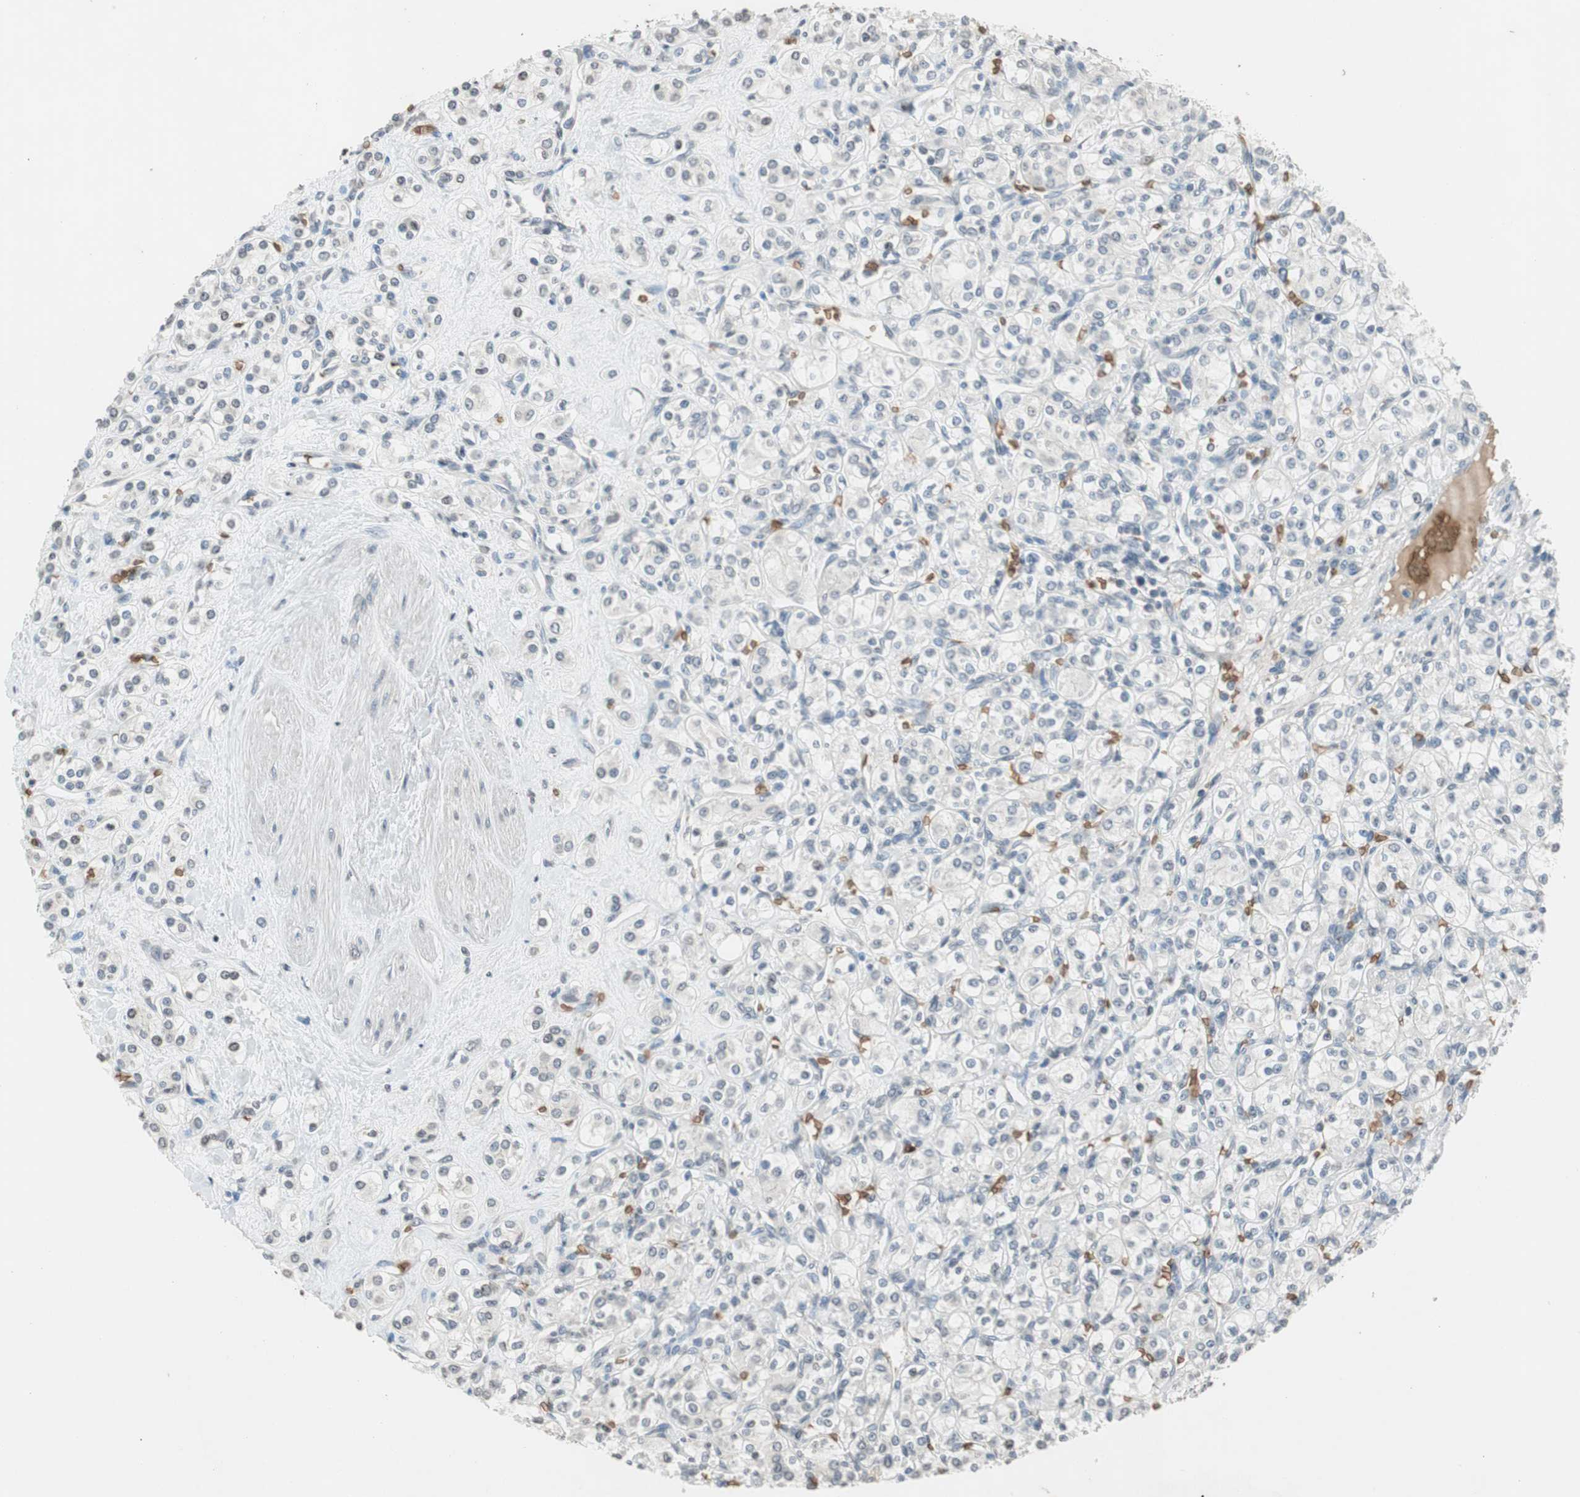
{"staining": {"intensity": "negative", "quantity": "none", "location": "none"}, "tissue": "renal cancer", "cell_type": "Tumor cells", "image_type": "cancer", "snomed": [{"axis": "morphology", "description": "Adenocarcinoma, NOS"}, {"axis": "topography", "description": "Kidney"}], "caption": "Adenocarcinoma (renal) was stained to show a protein in brown. There is no significant expression in tumor cells.", "gene": "GYPC", "patient": {"sex": "male", "age": 77}}